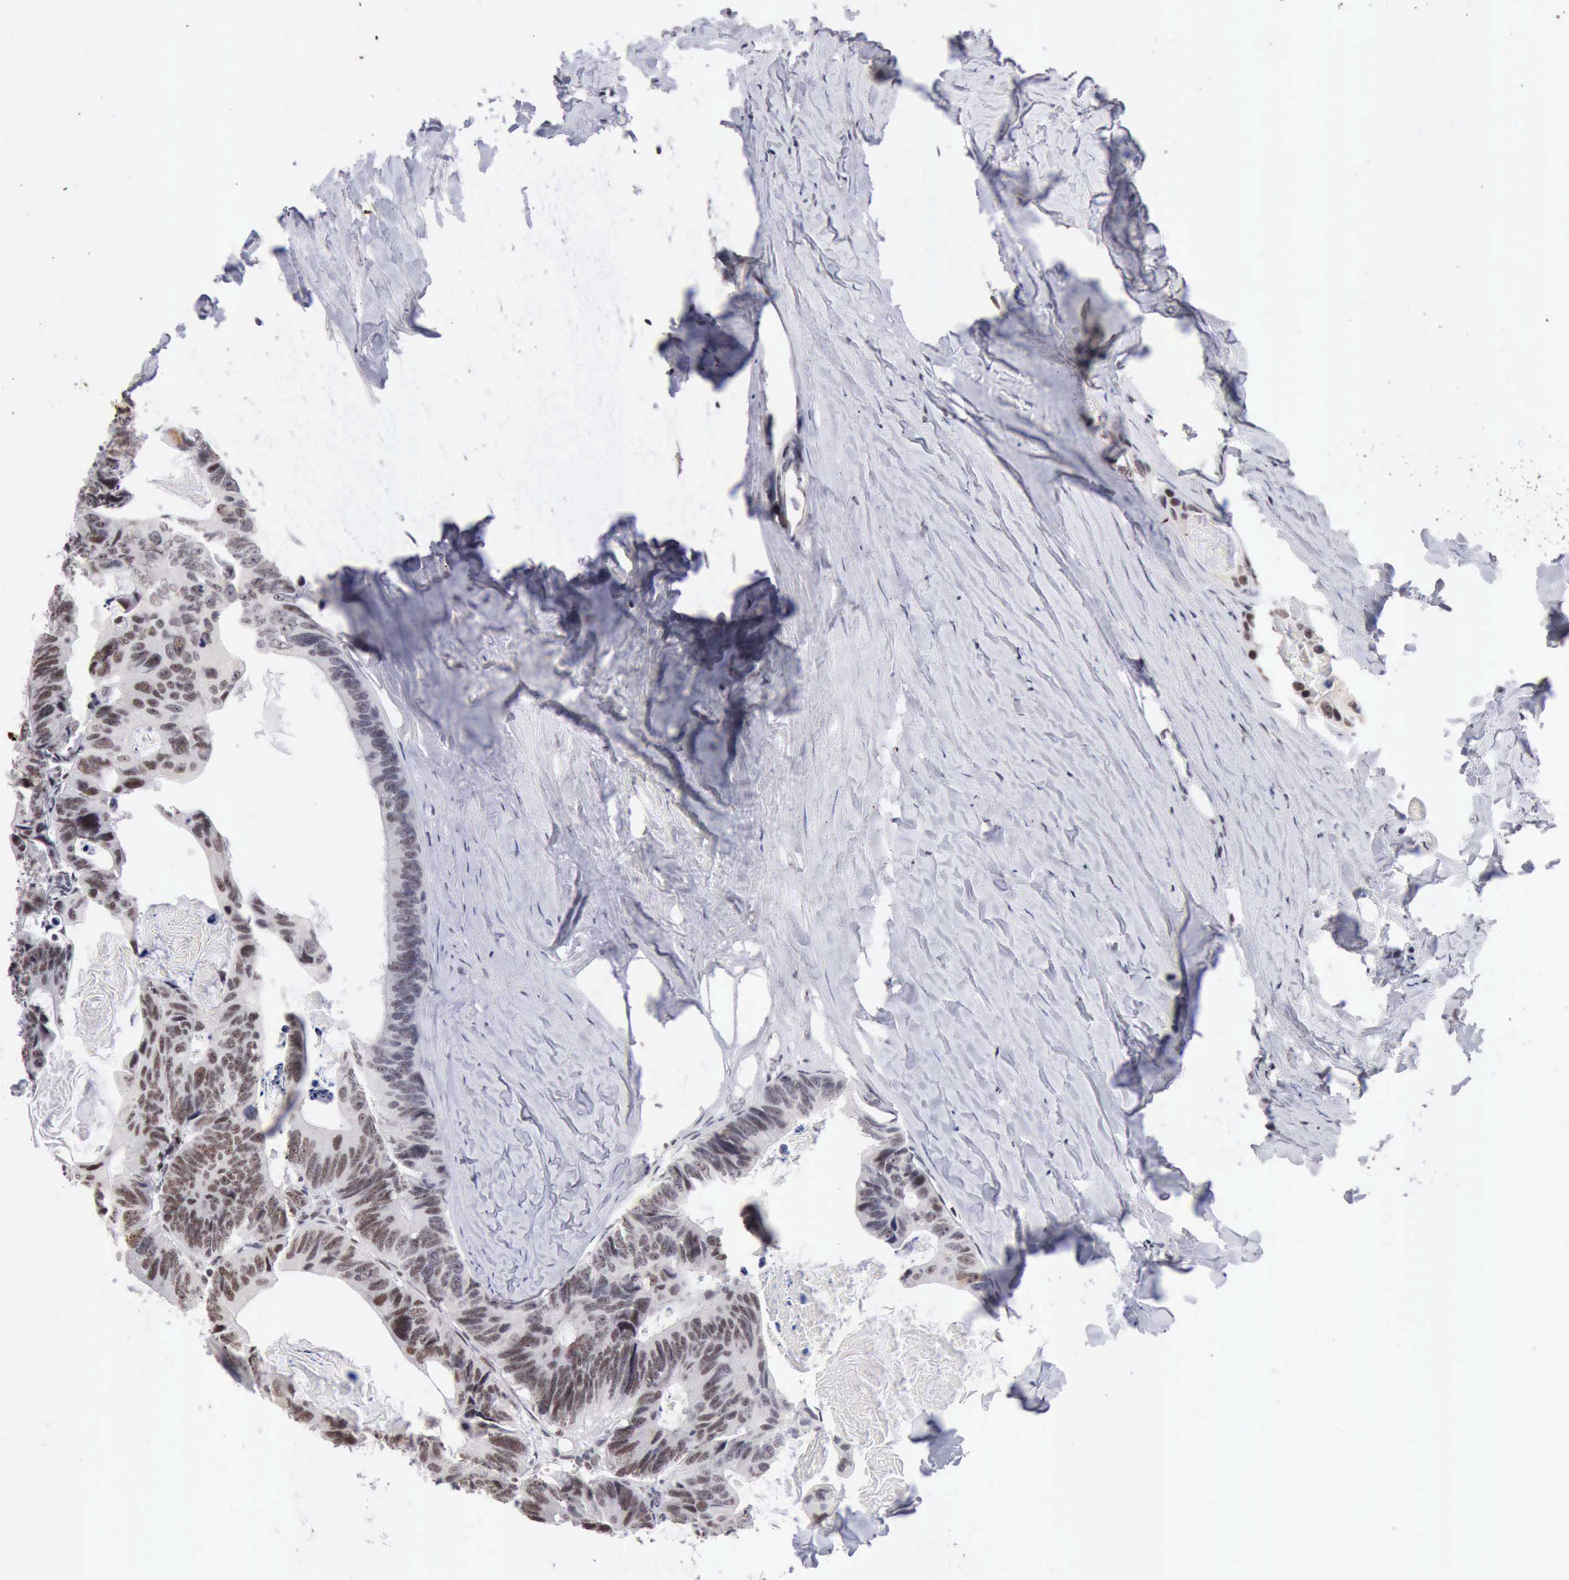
{"staining": {"intensity": "moderate", "quantity": "25%-75%", "location": "nuclear"}, "tissue": "colorectal cancer", "cell_type": "Tumor cells", "image_type": "cancer", "snomed": [{"axis": "morphology", "description": "Adenocarcinoma, NOS"}, {"axis": "topography", "description": "Colon"}], "caption": "About 25%-75% of tumor cells in human colorectal cancer (adenocarcinoma) reveal moderate nuclear protein staining as visualized by brown immunohistochemical staining.", "gene": "TAF1", "patient": {"sex": "female", "age": 55}}